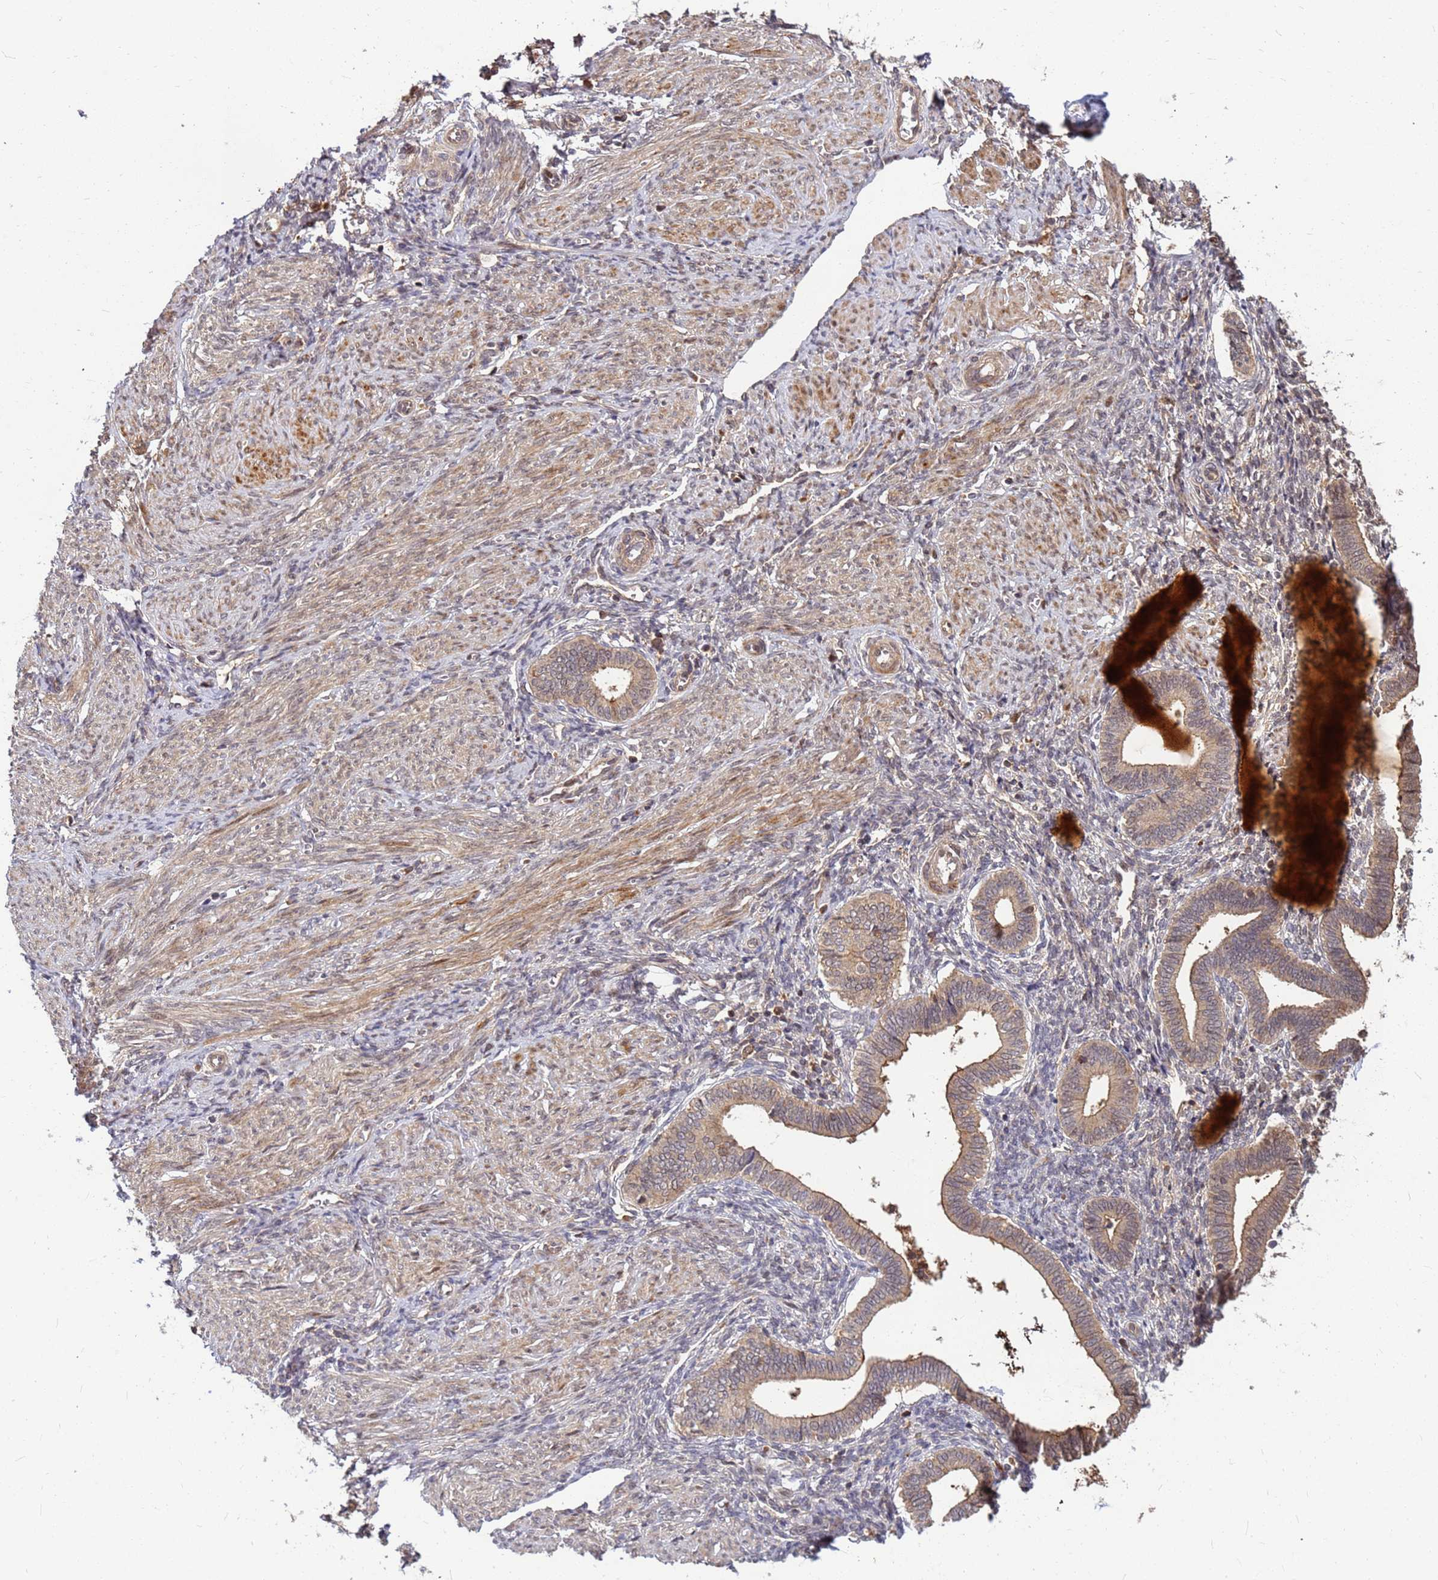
{"staining": {"intensity": "negative", "quantity": "none", "location": "none"}, "tissue": "endometrium", "cell_type": "Cells in endometrial stroma", "image_type": "normal", "snomed": [{"axis": "morphology", "description": "Normal tissue, NOS"}, {"axis": "topography", "description": "Endometrium"}], "caption": "Immunohistochemistry image of normal human endometrium stained for a protein (brown), which reveals no positivity in cells in endometrial stroma.", "gene": "DUS4L", "patient": {"sex": "female", "age": 44}}